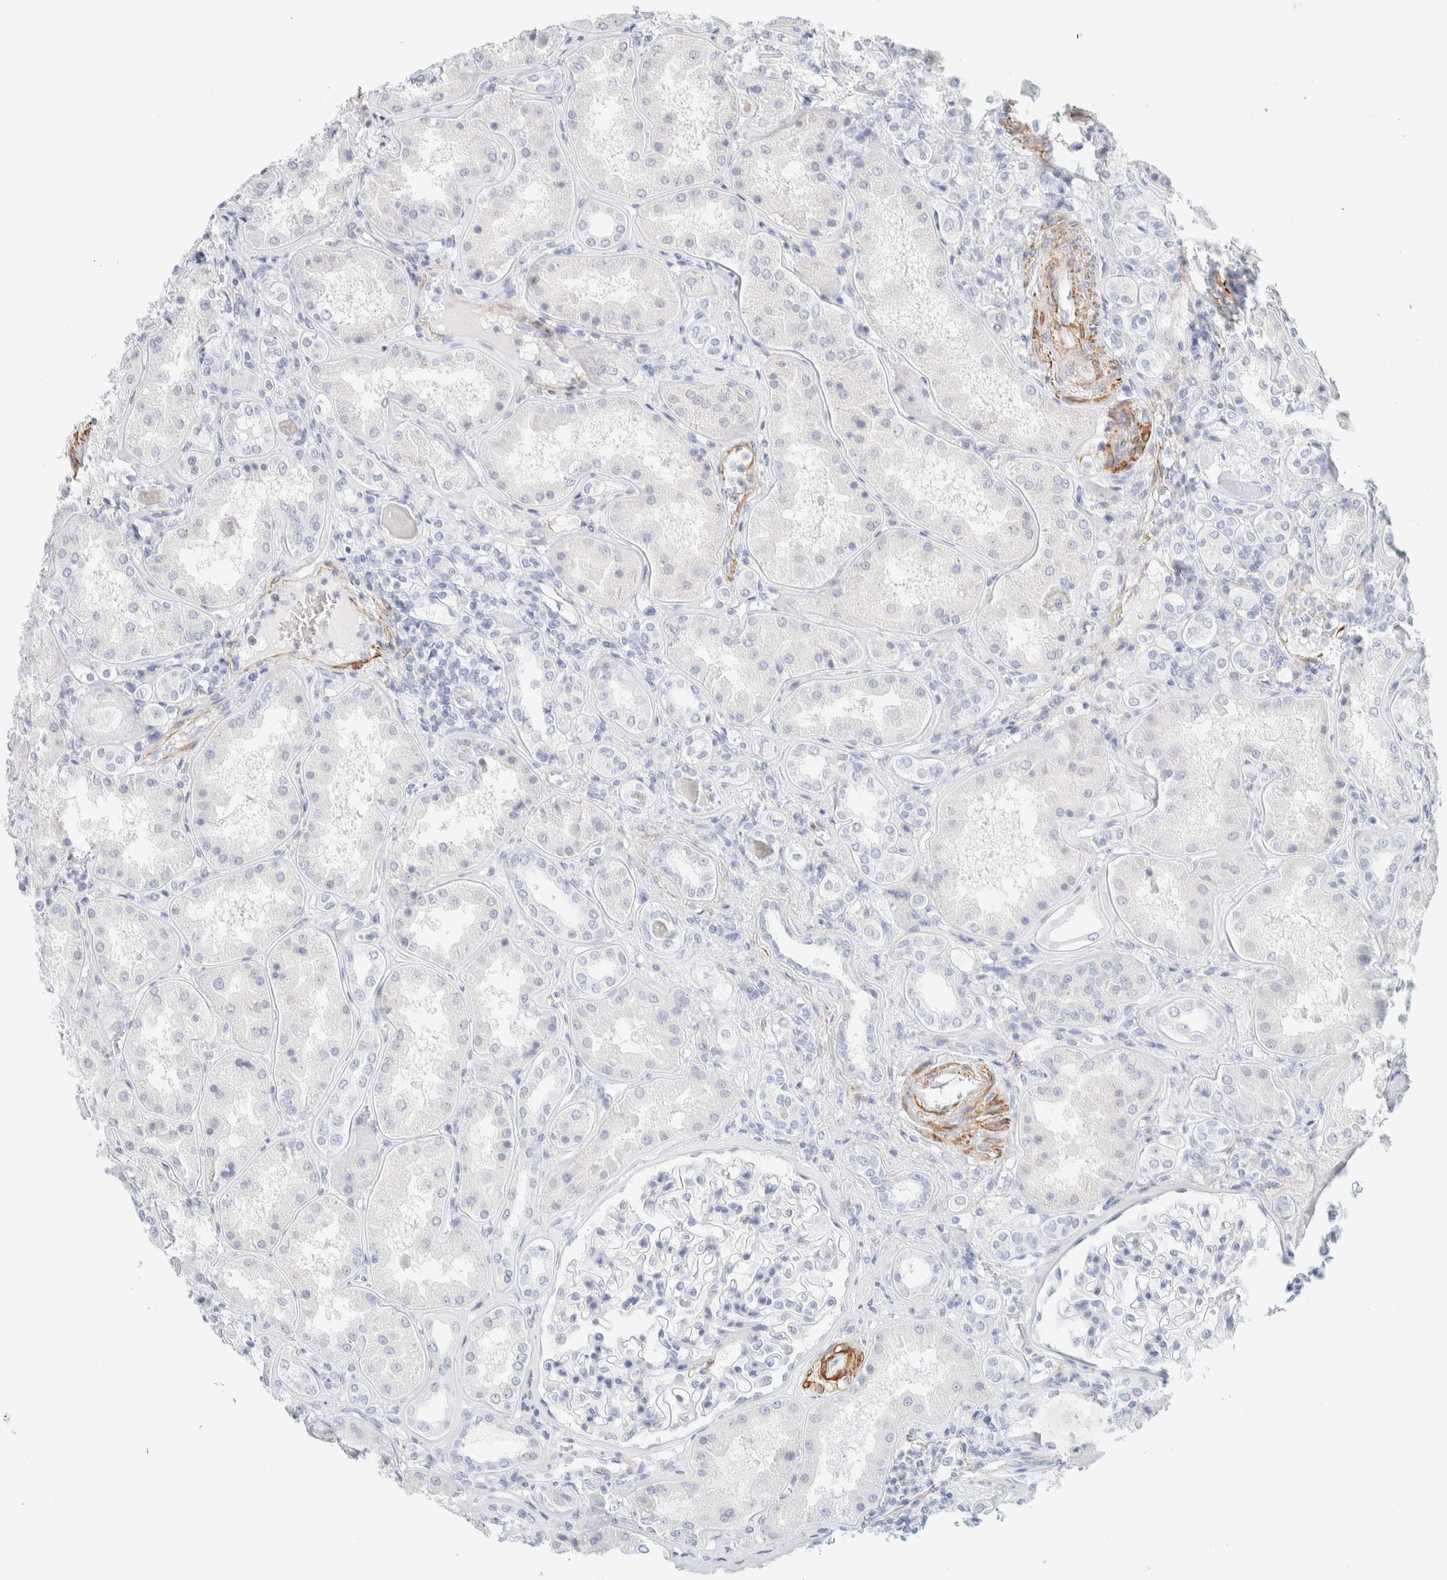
{"staining": {"intensity": "negative", "quantity": "none", "location": "none"}, "tissue": "kidney", "cell_type": "Cells in glomeruli", "image_type": "normal", "snomed": [{"axis": "morphology", "description": "Normal tissue, NOS"}, {"axis": "topography", "description": "Kidney"}], "caption": "IHC micrograph of normal kidney stained for a protein (brown), which shows no expression in cells in glomeruli.", "gene": "AFMID", "patient": {"sex": "female", "age": 56}}